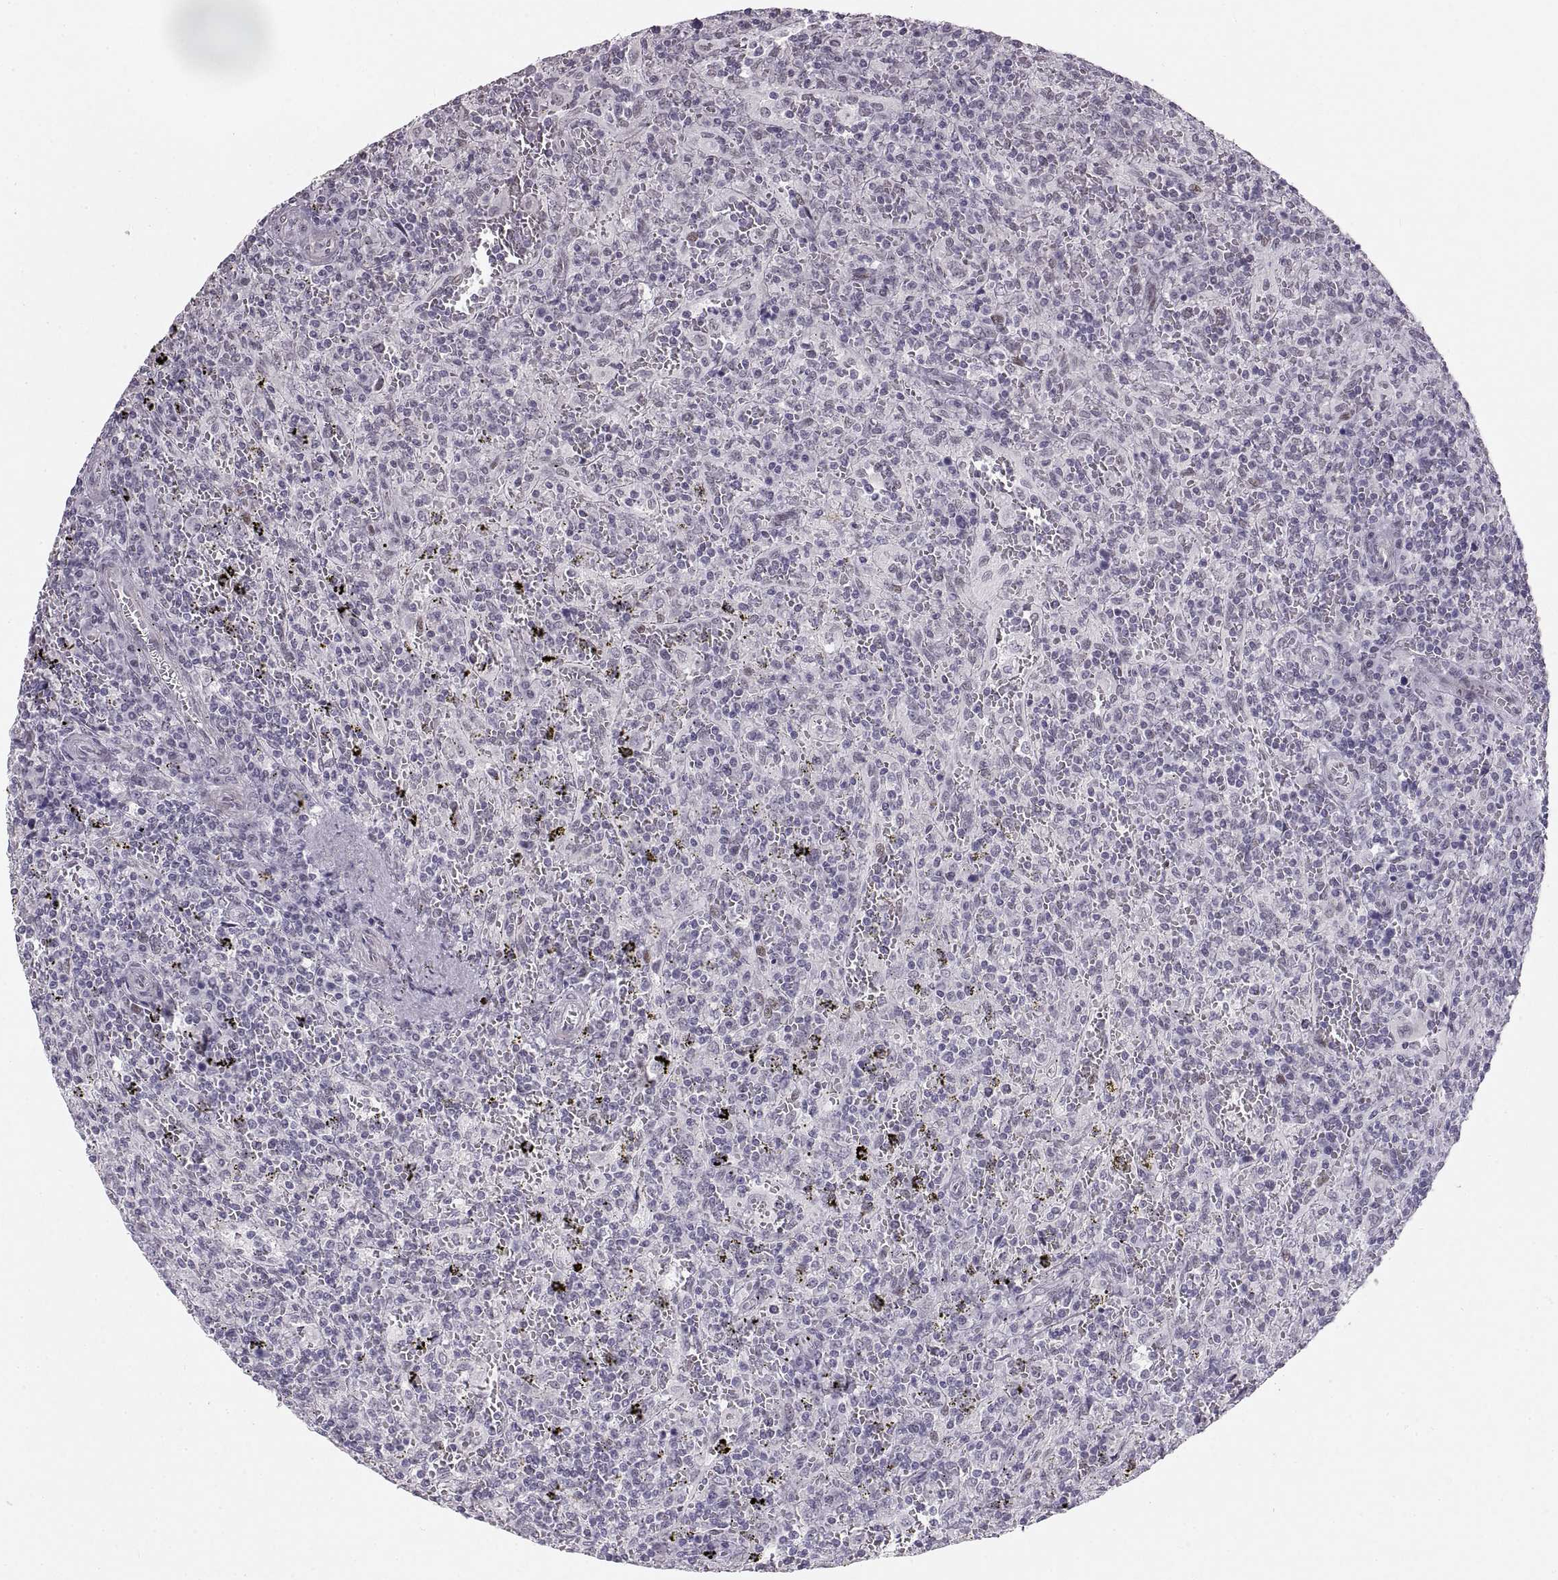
{"staining": {"intensity": "negative", "quantity": "none", "location": "none"}, "tissue": "lymphoma", "cell_type": "Tumor cells", "image_type": "cancer", "snomed": [{"axis": "morphology", "description": "Malignant lymphoma, non-Hodgkin's type, Low grade"}, {"axis": "topography", "description": "Spleen"}], "caption": "Immunohistochemical staining of human lymphoma demonstrates no significant expression in tumor cells.", "gene": "NANOS3", "patient": {"sex": "male", "age": 62}}